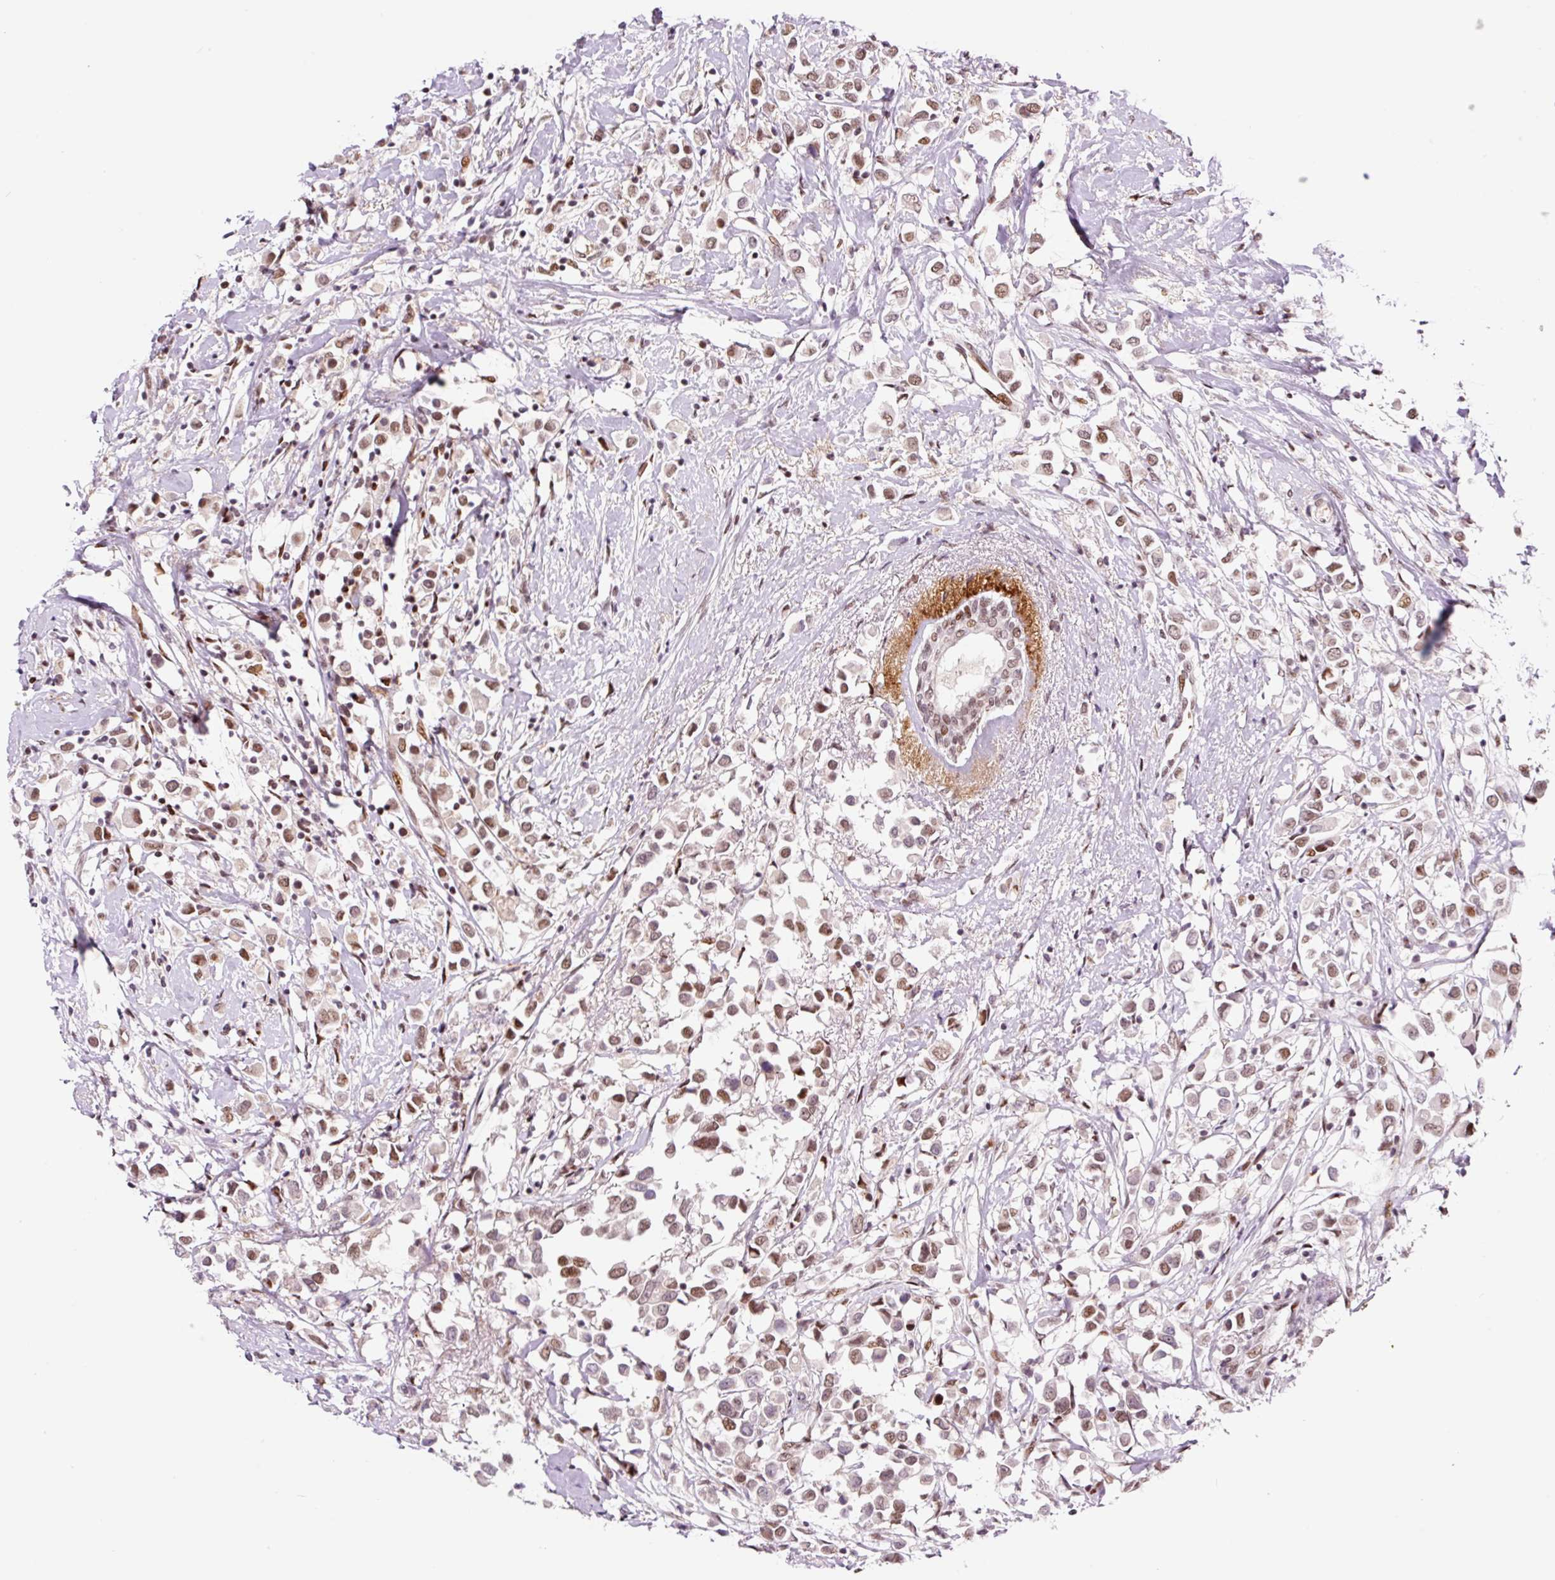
{"staining": {"intensity": "moderate", "quantity": ">75%", "location": "nuclear"}, "tissue": "breast cancer", "cell_type": "Tumor cells", "image_type": "cancer", "snomed": [{"axis": "morphology", "description": "Duct carcinoma"}, {"axis": "topography", "description": "Breast"}], "caption": "Invasive ductal carcinoma (breast) was stained to show a protein in brown. There is medium levels of moderate nuclear expression in approximately >75% of tumor cells.", "gene": "CCNL2", "patient": {"sex": "female", "age": 61}}